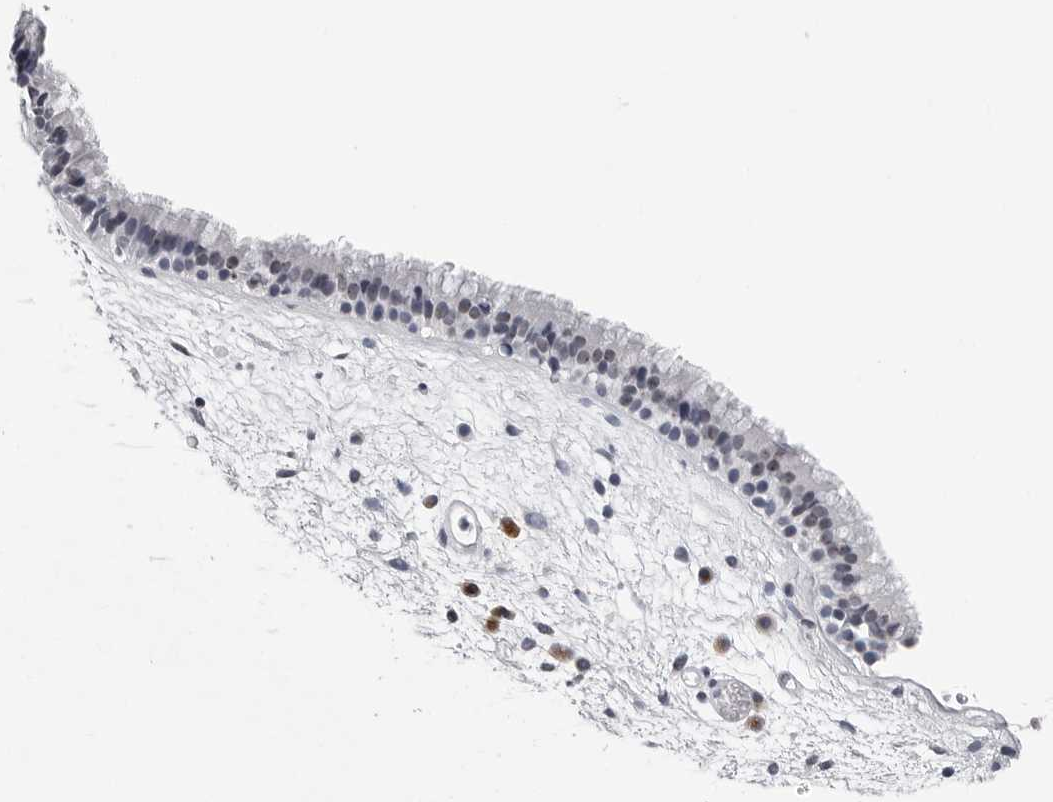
{"staining": {"intensity": "moderate", "quantity": "<25%", "location": "nuclear"}, "tissue": "nasopharynx", "cell_type": "Respiratory epithelial cells", "image_type": "normal", "snomed": [{"axis": "morphology", "description": "Normal tissue, NOS"}, {"axis": "morphology", "description": "Inflammation, NOS"}, {"axis": "topography", "description": "Nasopharynx"}], "caption": "Moderate nuclear protein staining is identified in approximately <25% of respiratory epithelial cells in nasopharynx. The staining was performed using DAB to visualize the protein expression in brown, while the nuclei were stained in blue with hematoxylin (Magnification: 20x).", "gene": "GNL2", "patient": {"sex": "male", "age": 48}}